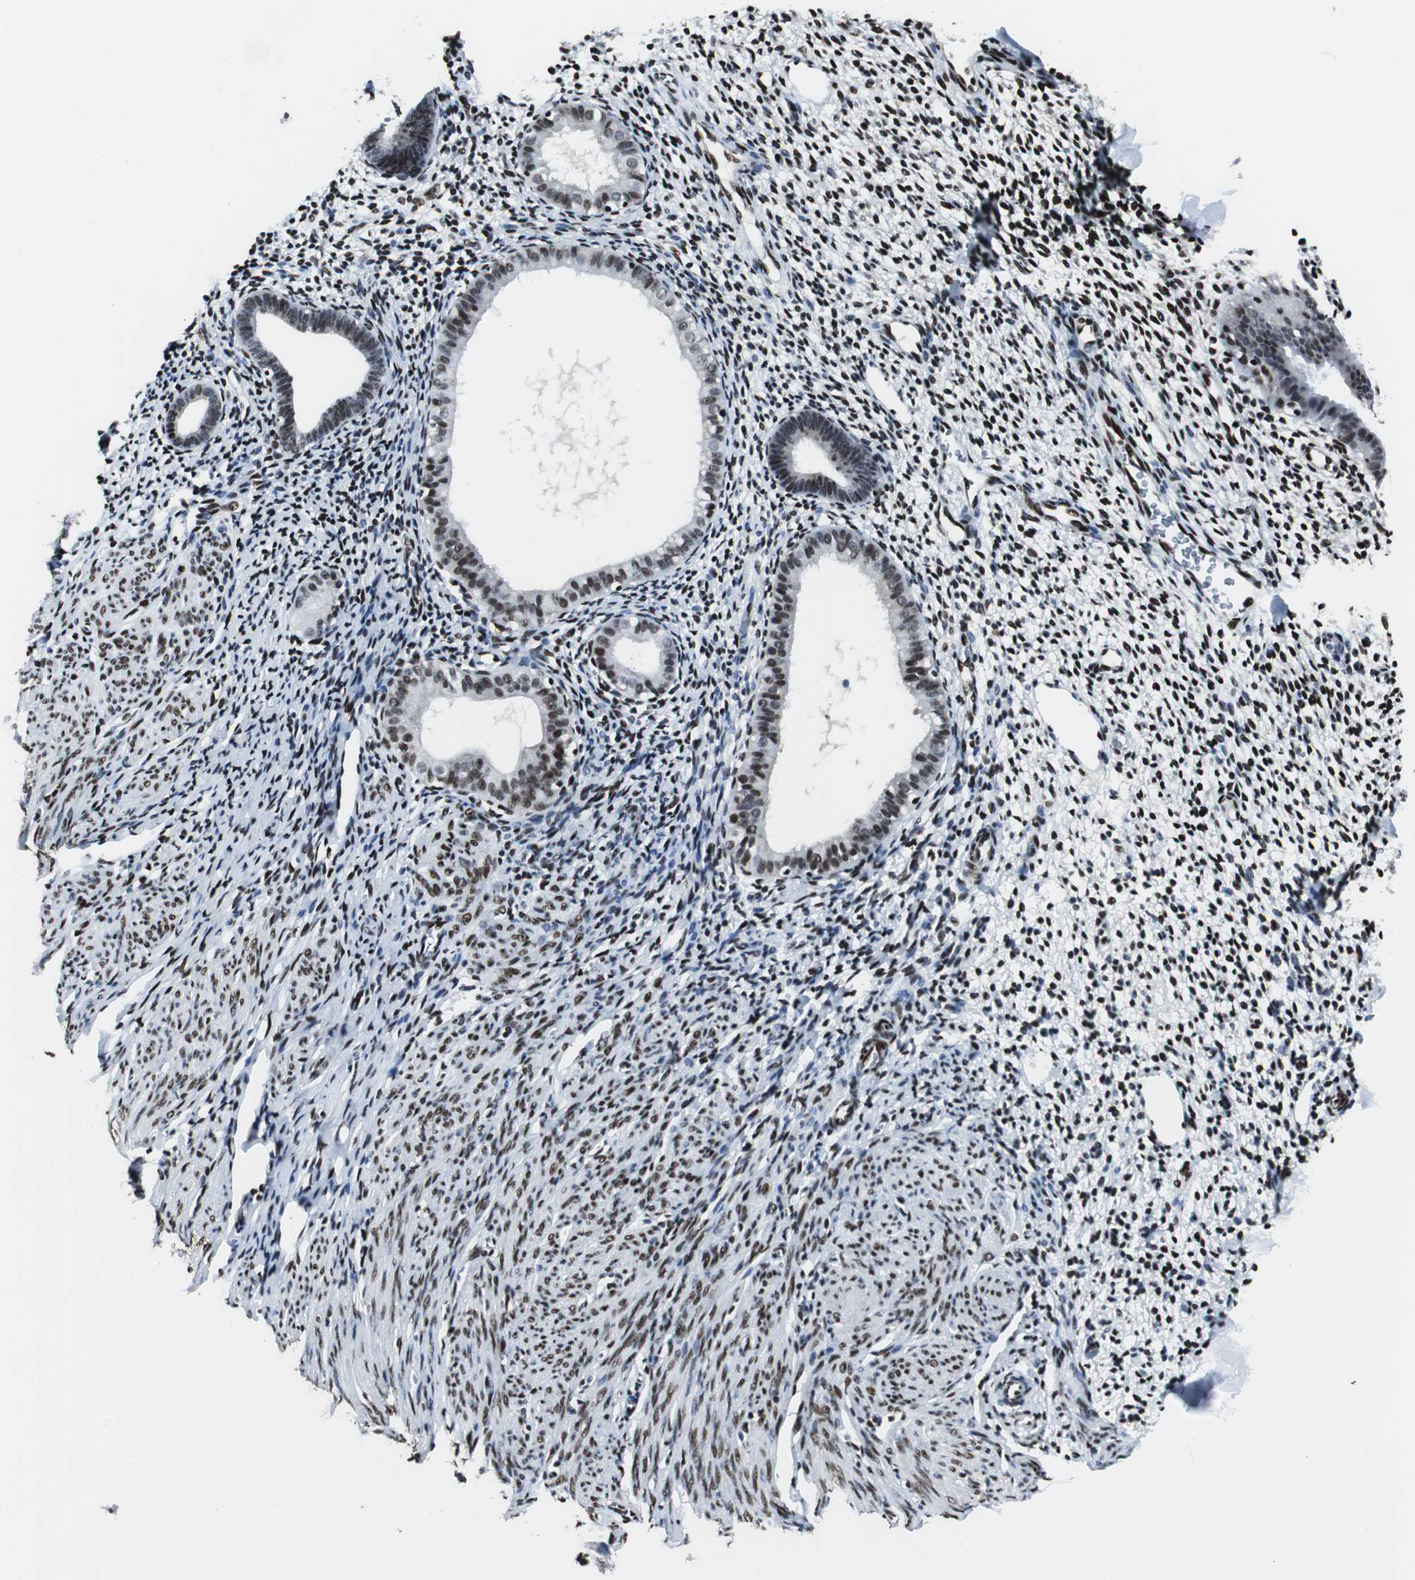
{"staining": {"intensity": "strong", "quantity": ">75%", "location": "nuclear"}, "tissue": "endometrium", "cell_type": "Cells in endometrial stroma", "image_type": "normal", "snomed": [{"axis": "morphology", "description": "Normal tissue, NOS"}, {"axis": "topography", "description": "Endometrium"}], "caption": "A micrograph of human endometrium stained for a protein shows strong nuclear brown staining in cells in endometrial stroma. (Stains: DAB (3,3'-diaminobenzidine) in brown, nuclei in blue, Microscopy: brightfield microscopy at high magnification).", "gene": "MEF2D", "patient": {"sex": "female", "age": 61}}